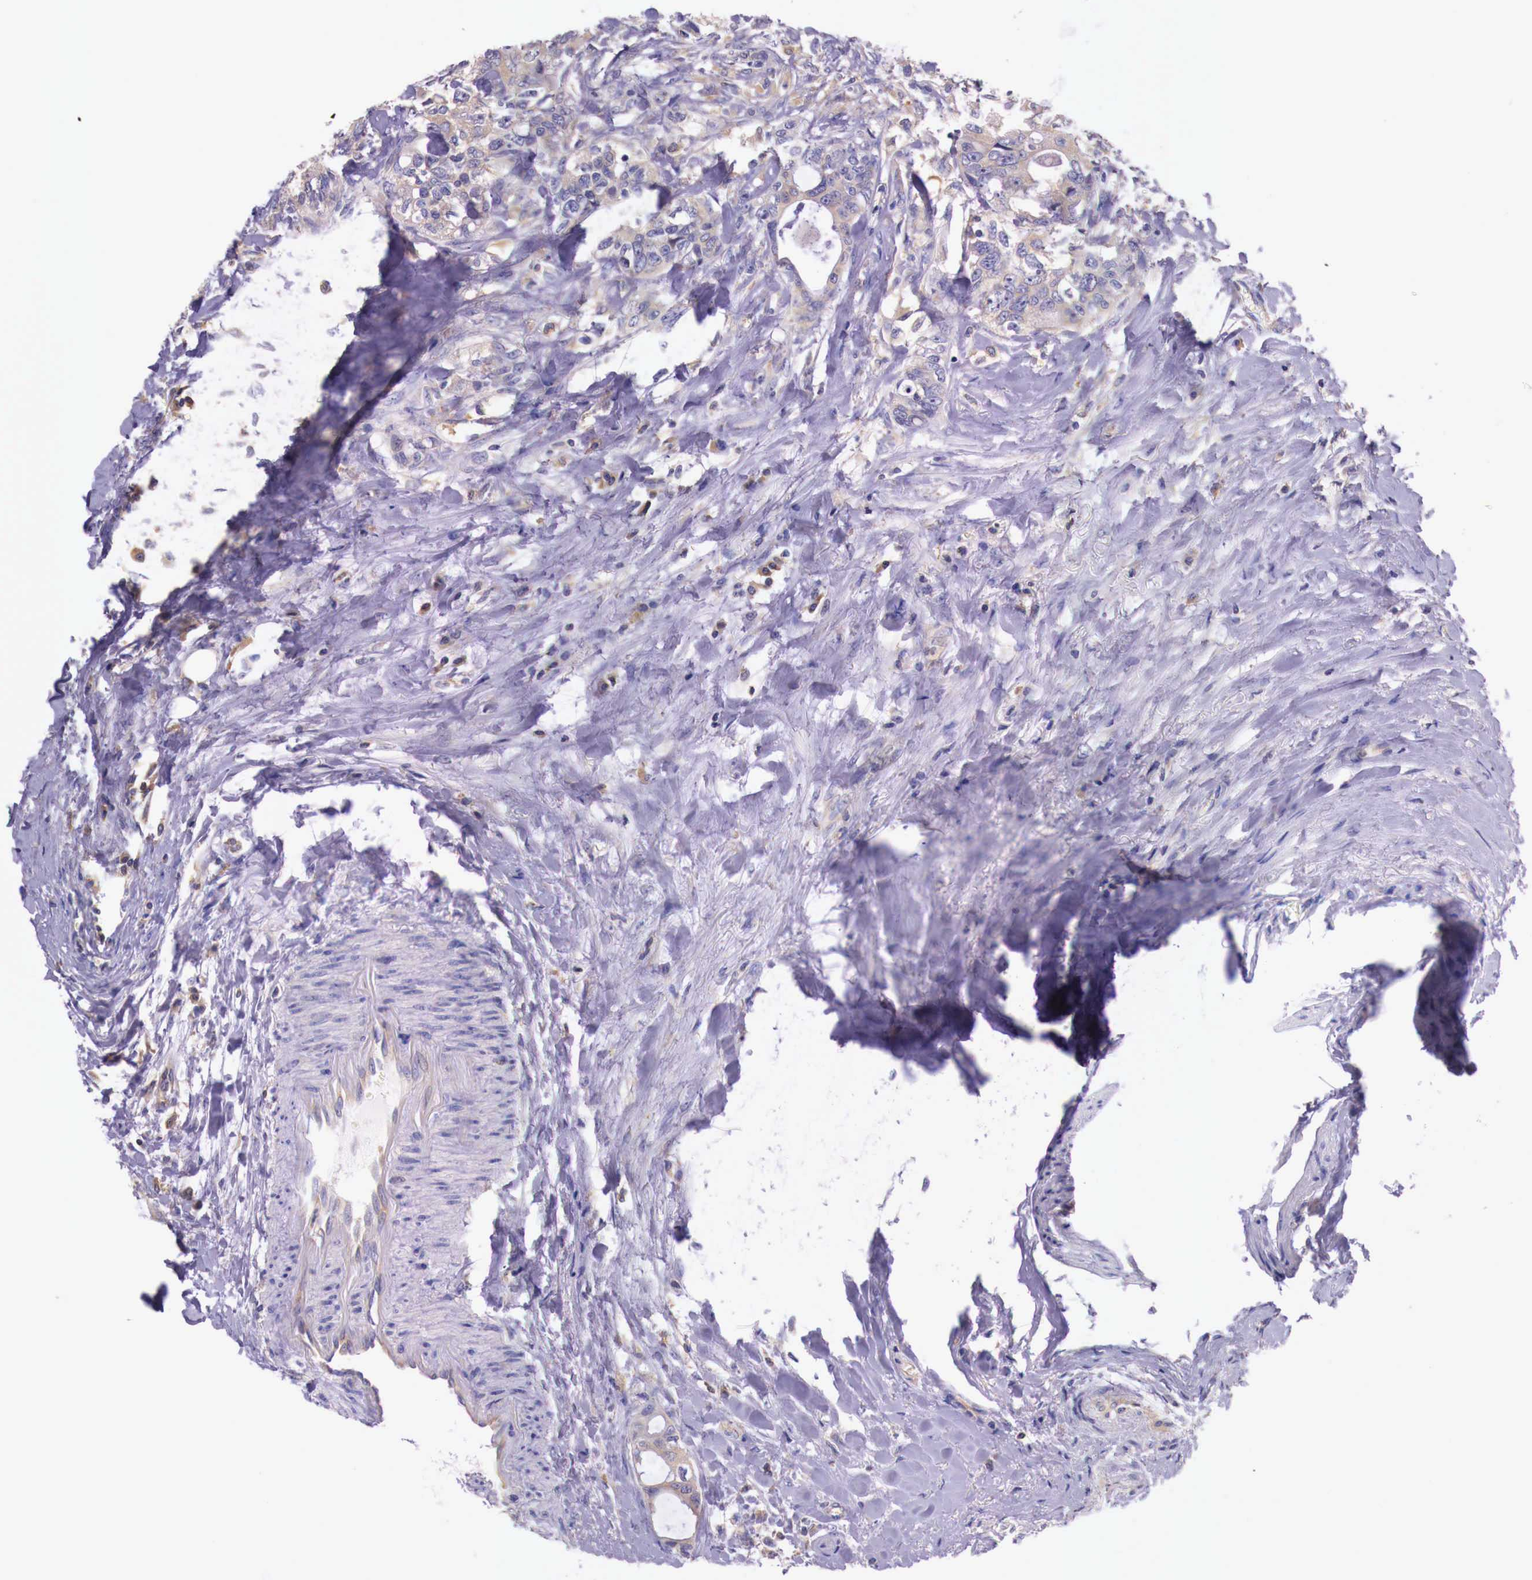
{"staining": {"intensity": "weak", "quantity": "25%-75%", "location": "cytoplasmic/membranous"}, "tissue": "colorectal cancer", "cell_type": "Tumor cells", "image_type": "cancer", "snomed": [{"axis": "morphology", "description": "Adenocarcinoma, NOS"}, {"axis": "topography", "description": "Rectum"}], "caption": "Colorectal cancer (adenocarcinoma) stained for a protein (brown) displays weak cytoplasmic/membranous positive expression in approximately 25%-75% of tumor cells.", "gene": "GRIPAP1", "patient": {"sex": "female", "age": 57}}